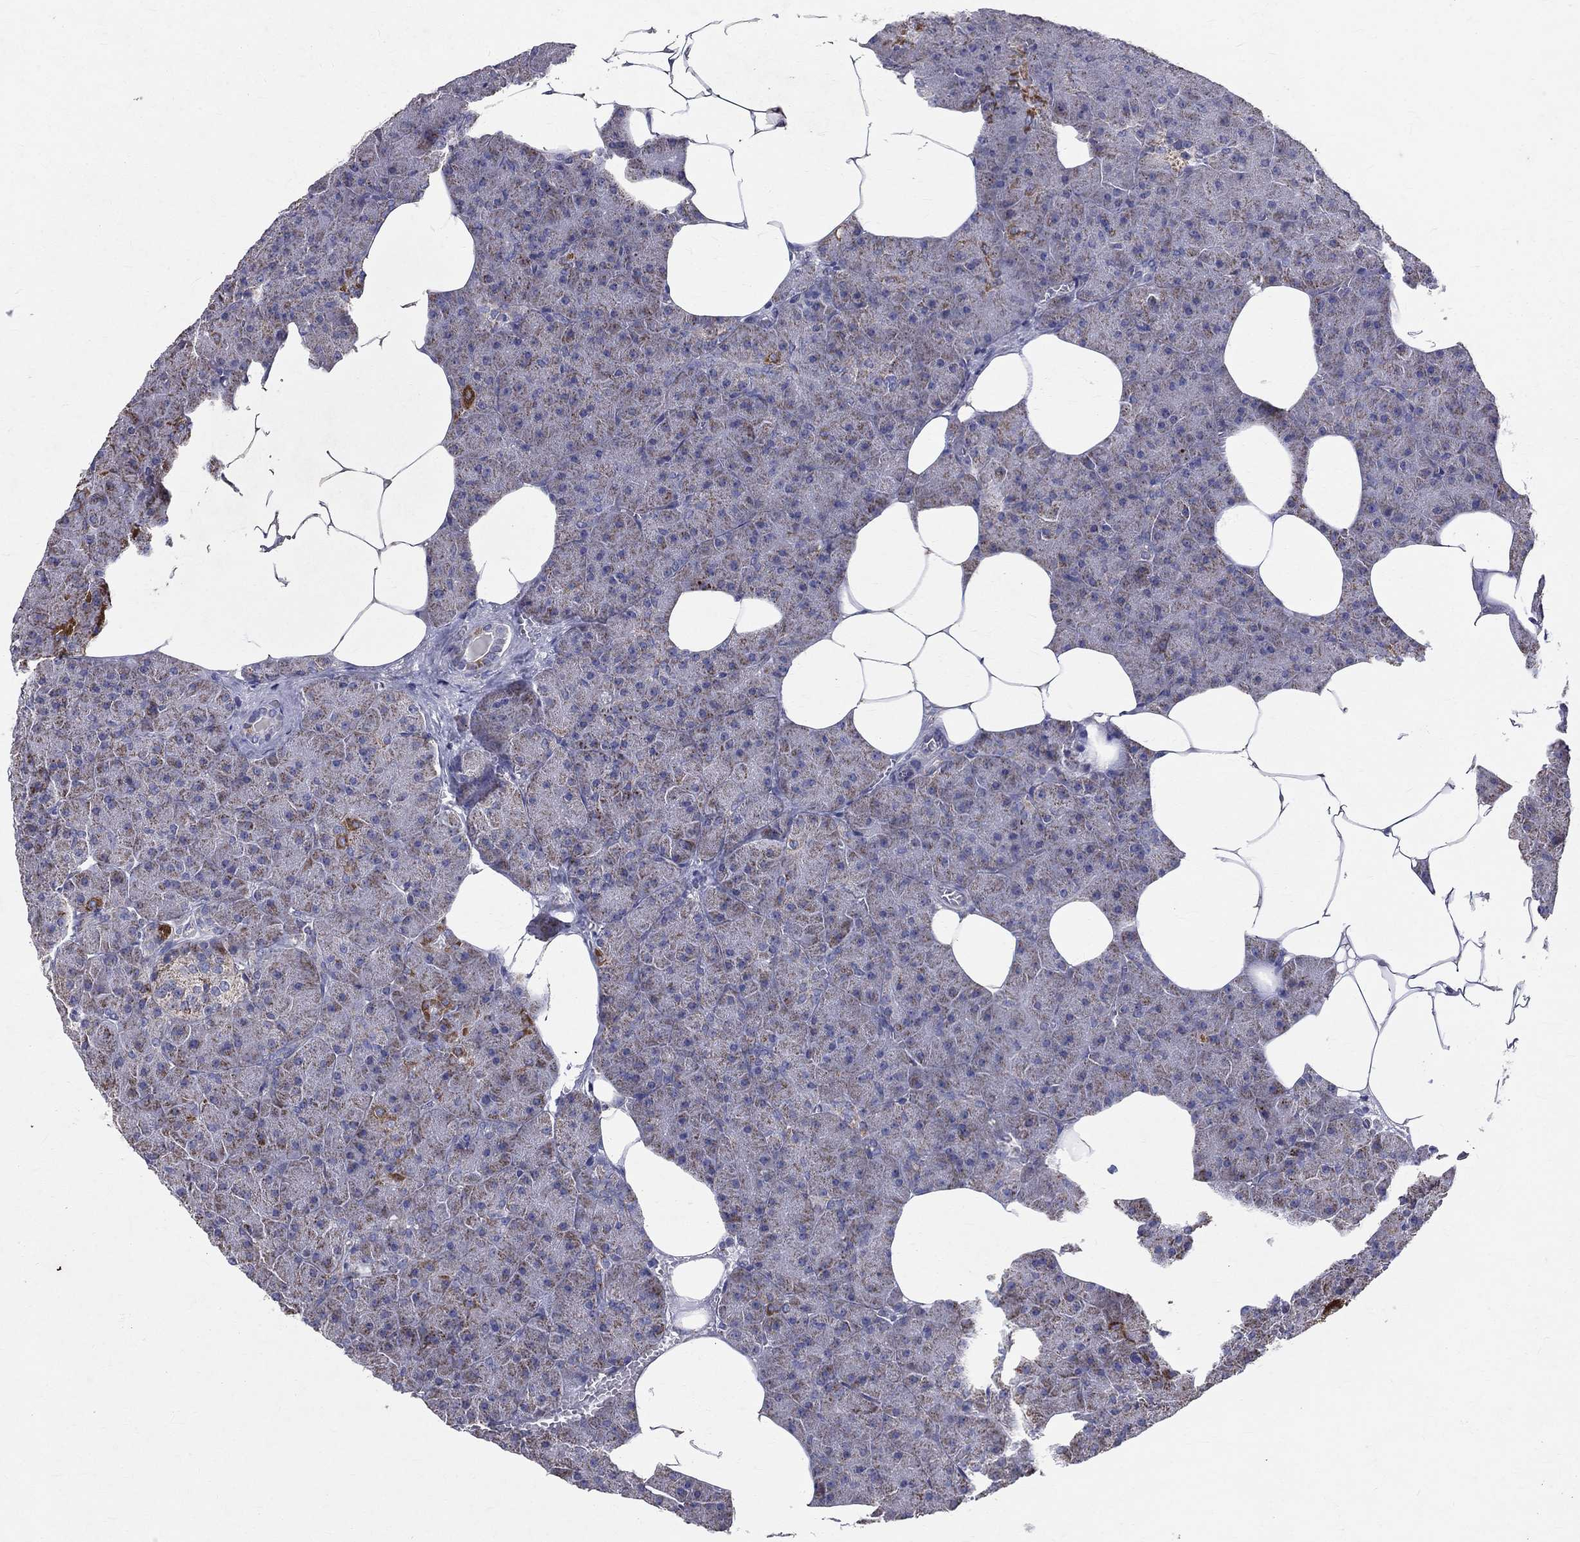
{"staining": {"intensity": "moderate", "quantity": "<25%", "location": "cytoplasmic/membranous"}, "tissue": "pancreas", "cell_type": "Exocrine glandular cells", "image_type": "normal", "snomed": [{"axis": "morphology", "description": "Normal tissue, NOS"}, {"axis": "topography", "description": "Pancreas"}], "caption": "Immunohistochemical staining of unremarkable pancreas exhibits moderate cytoplasmic/membranous protein positivity in approximately <25% of exocrine glandular cells. Using DAB (brown) and hematoxylin (blue) stains, captured at high magnification using brightfield microscopy.", "gene": "SLC4A10", "patient": {"sex": "male", "age": 61}}